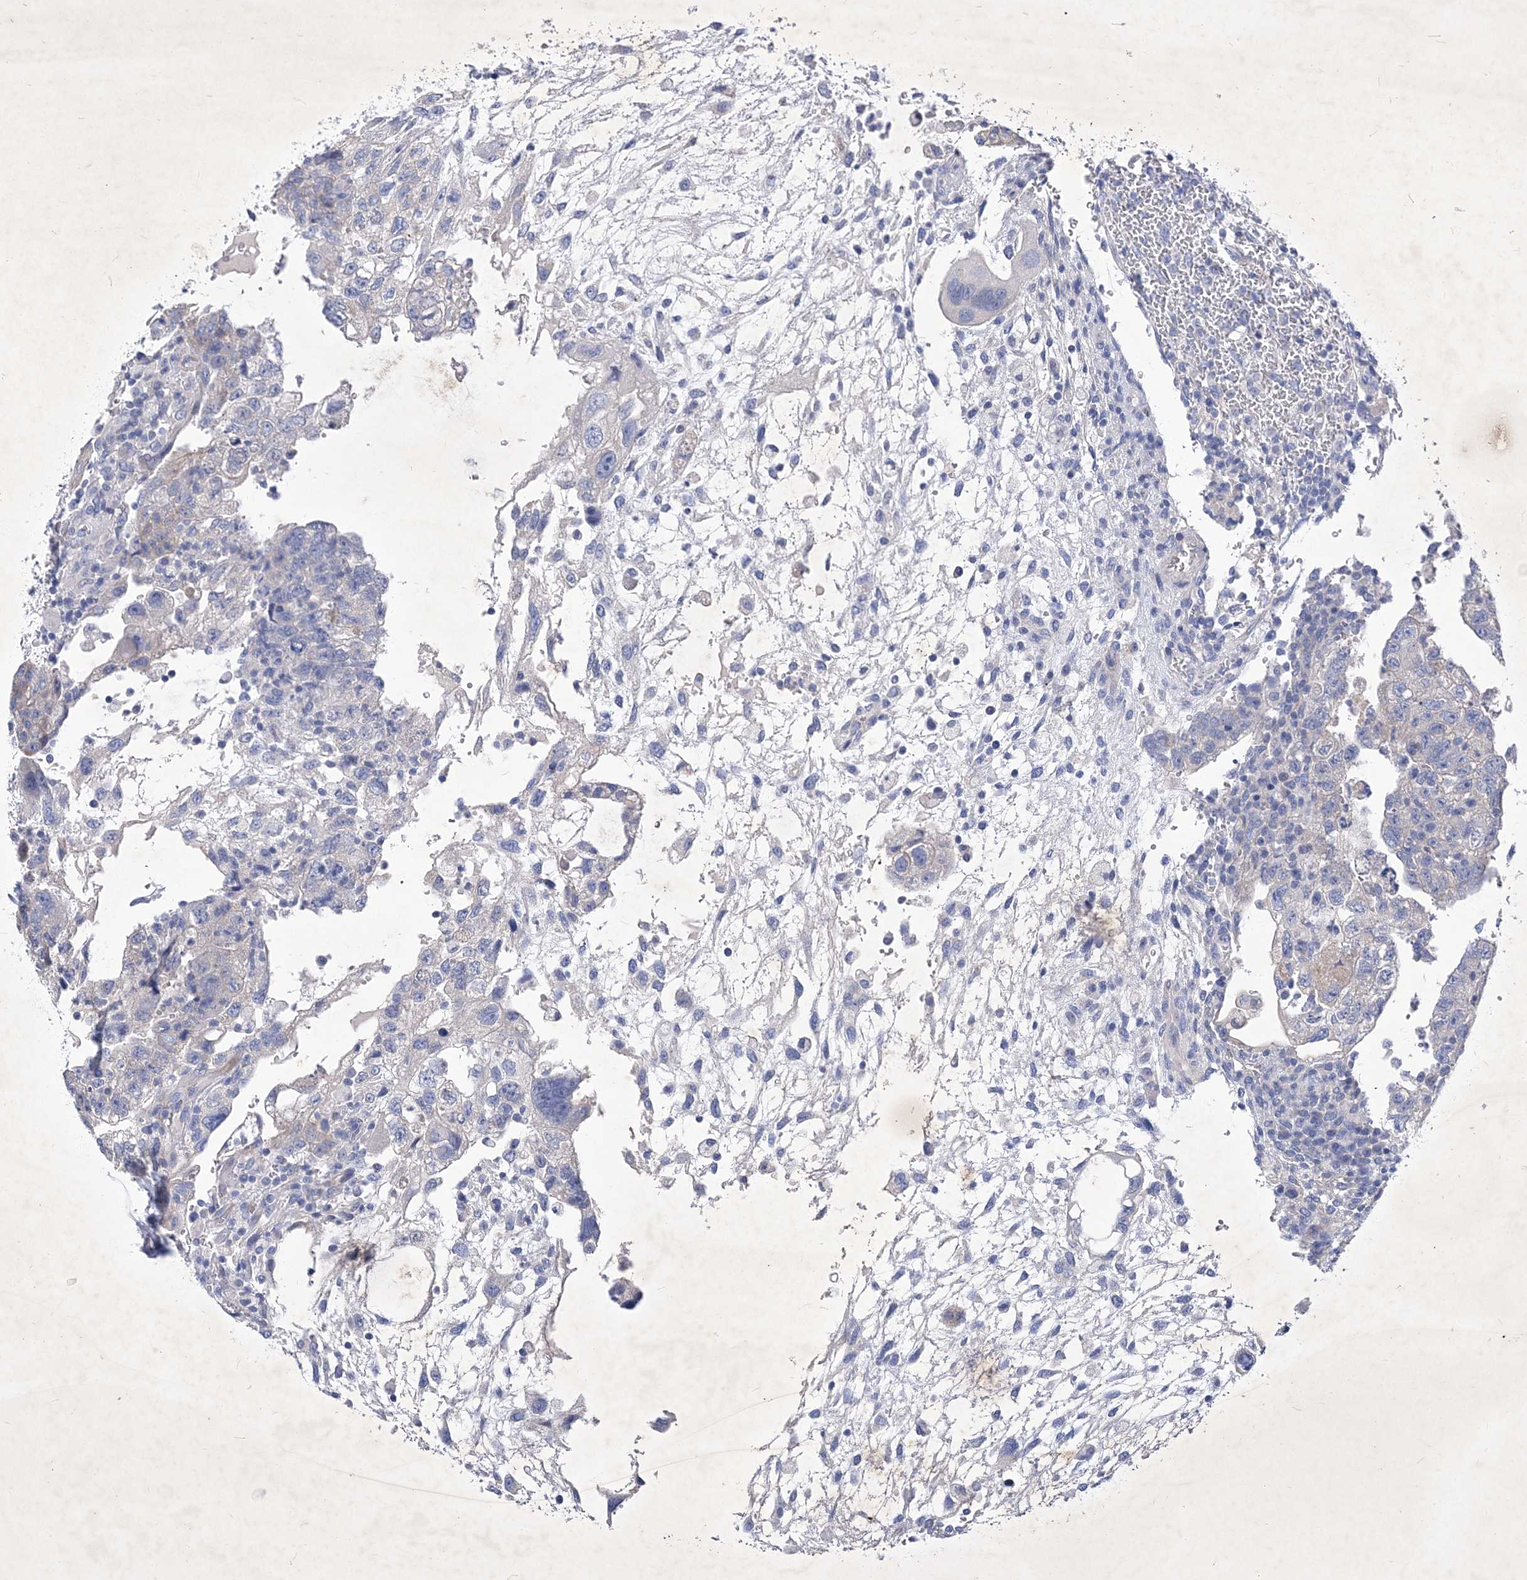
{"staining": {"intensity": "negative", "quantity": "none", "location": "none"}, "tissue": "testis cancer", "cell_type": "Tumor cells", "image_type": "cancer", "snomed": [{"axis": "morphology", "description": "Carcinoma, Embryonal, NOS"}, {"axis": "topography", "description": "Testis"}], "caption": "This is a image of IHC staining of testis cancer (embryonal carcinoma), which shows no positivity in tumor cells.", "gene": "GPN1", "patient": {"sex": "male", "age": 36}}